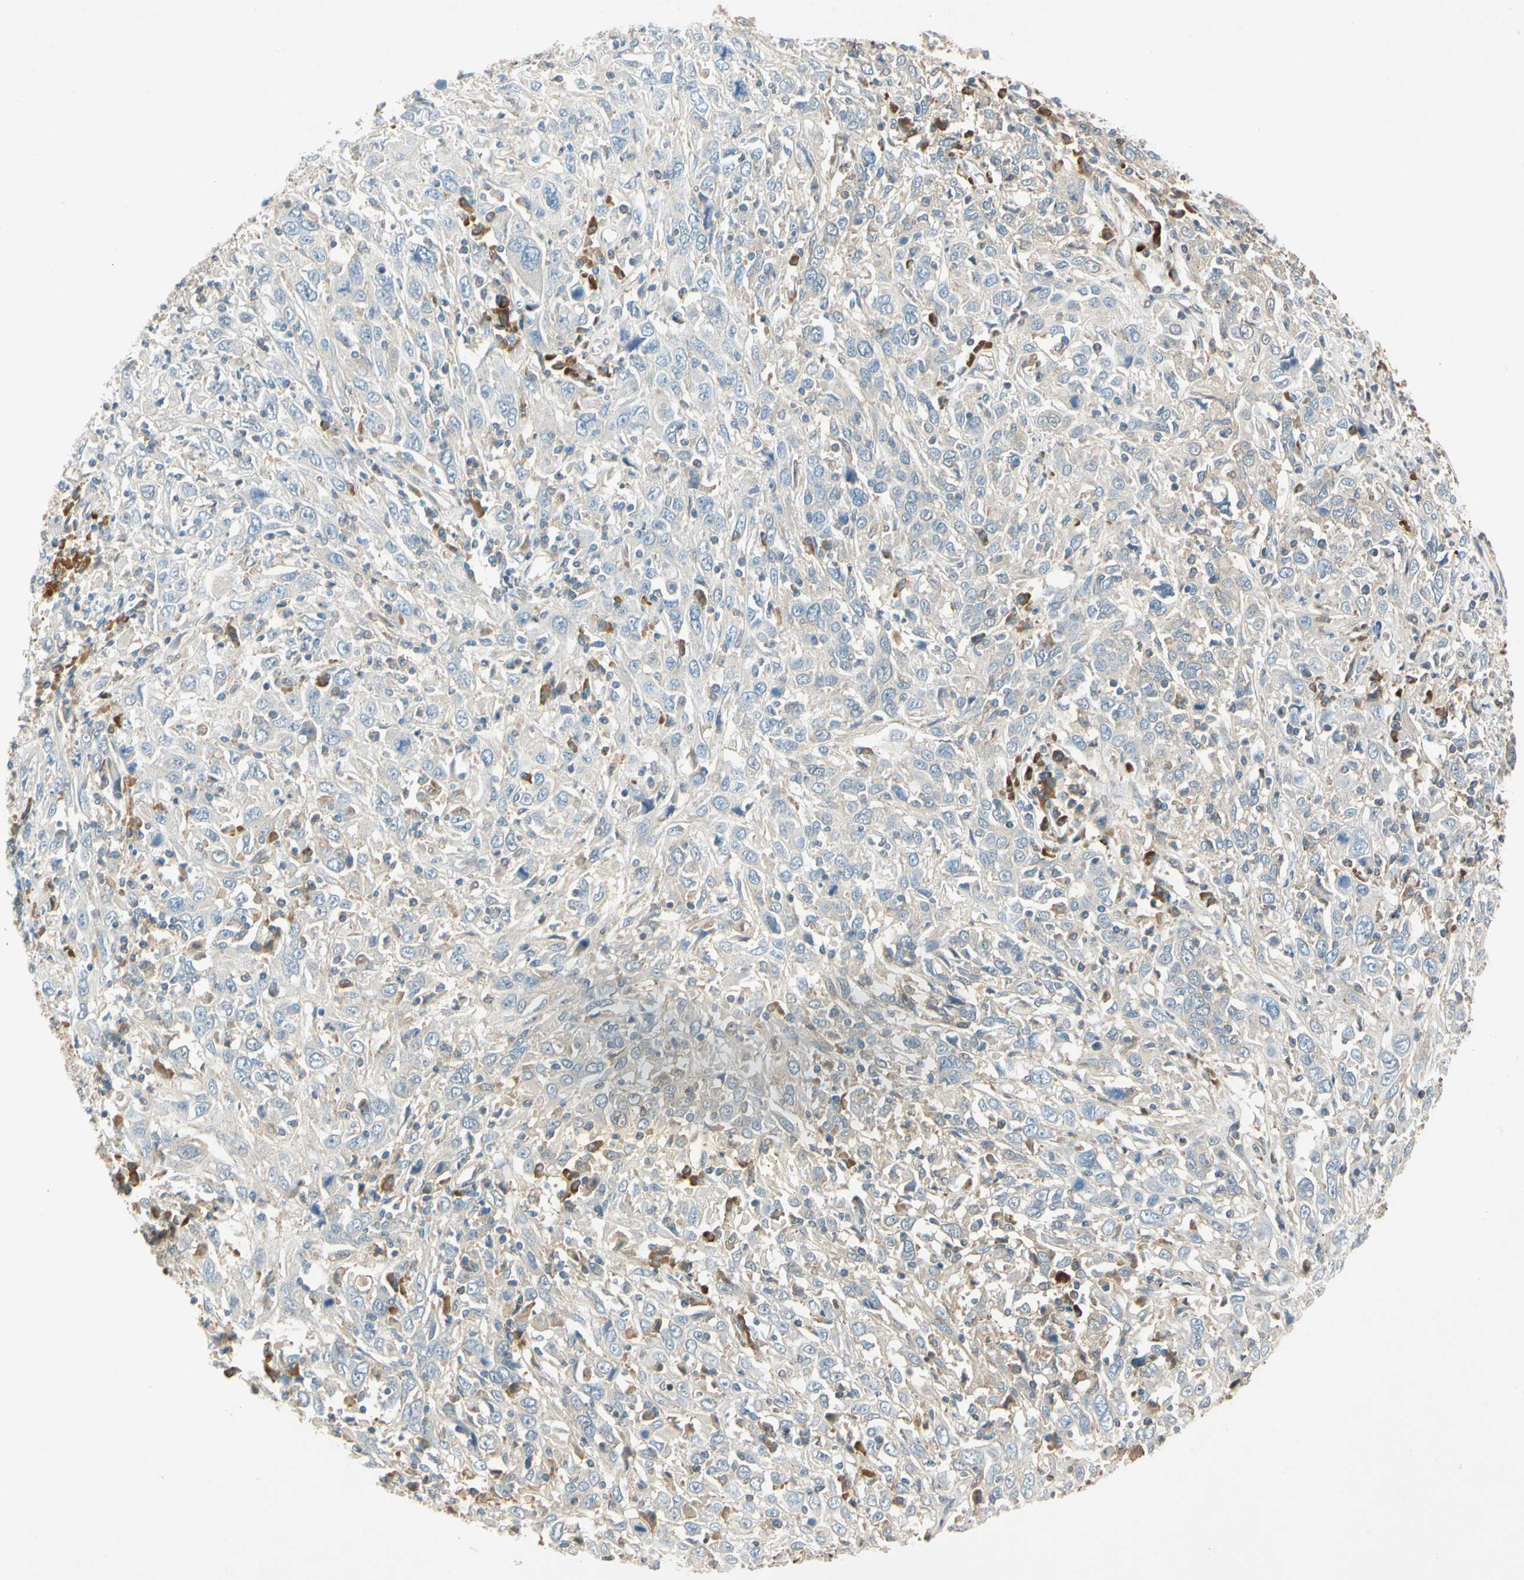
{"staining": {"intensity": "moderate", "quantity": "<25%", "location": "cytoplasmic/membranous"}, "tissue": "cervical cancer", "cell_type": "Tumor cells", "image_type": "cancer", "snomed": [{"axis": "morphology", "description": "Squamous cell carcinoma, NOS"}, {"axis": "topography", "description": "Cervix"}], "caption": "An immunohistochemistry histopathology image of tumor tissue is shown. Protein staining in brown shows moderate cytoplasmic/membranous positivity in cervical cancer within tumor cells.", "gene": "WIPI1", "patient": {"sex": "female", "age": 46}}